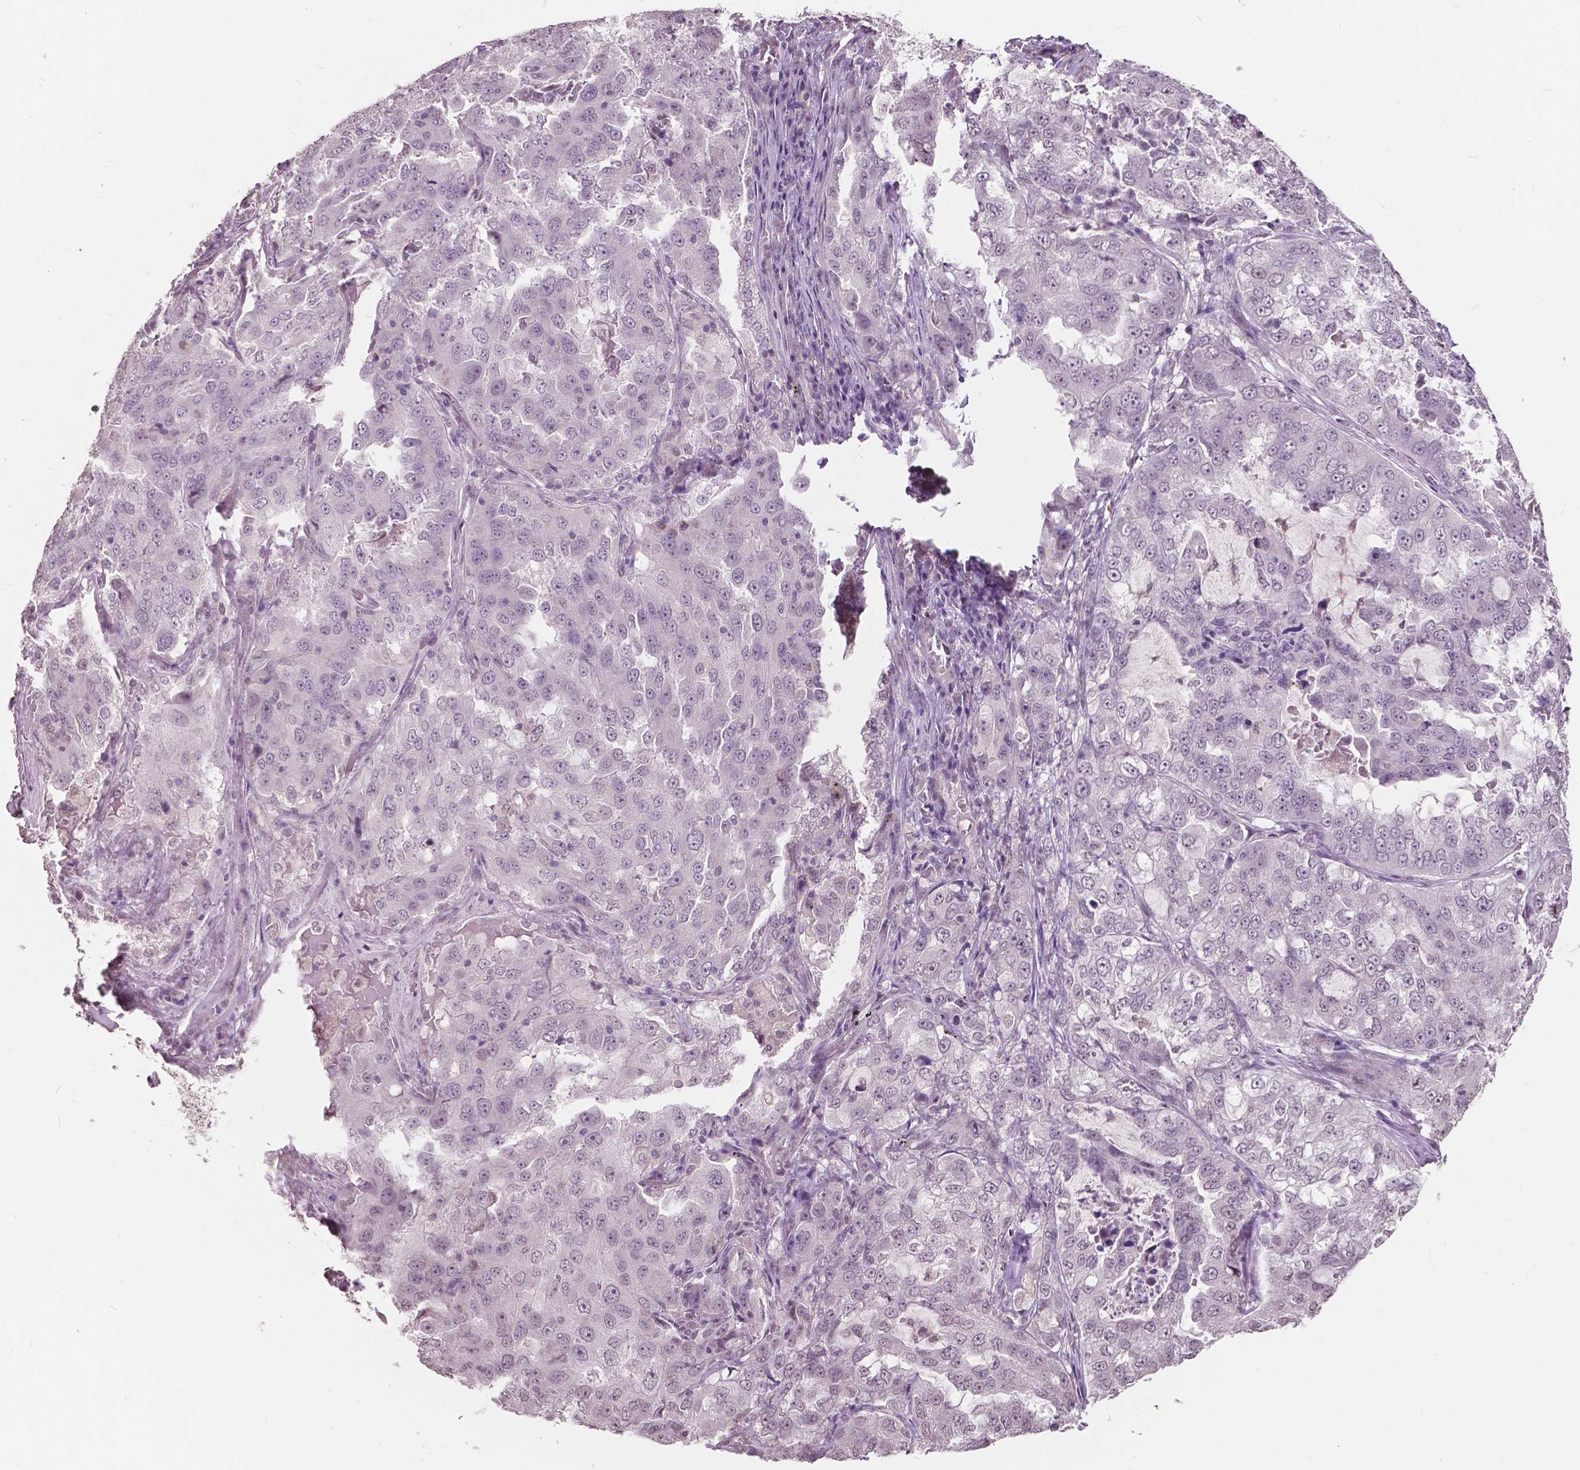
{"staining": {"intensity": "negative", "quantity": "none", "location": "none"}, "tissue": "lung cancer", "cell_type": "Tumor cells", "image_type": "cancer", "snomed": [{"axis": "morphology", "description": "Adenocarcinoma, NOS"}, {"axis": "topography", "description": "Lung"}], "caption": "Lung cancer was stained to show a protein in brown. There is no significant expression in tumor cells.", "gene": "HOXA10", "patient": {"sex": "female", "age": 61}}